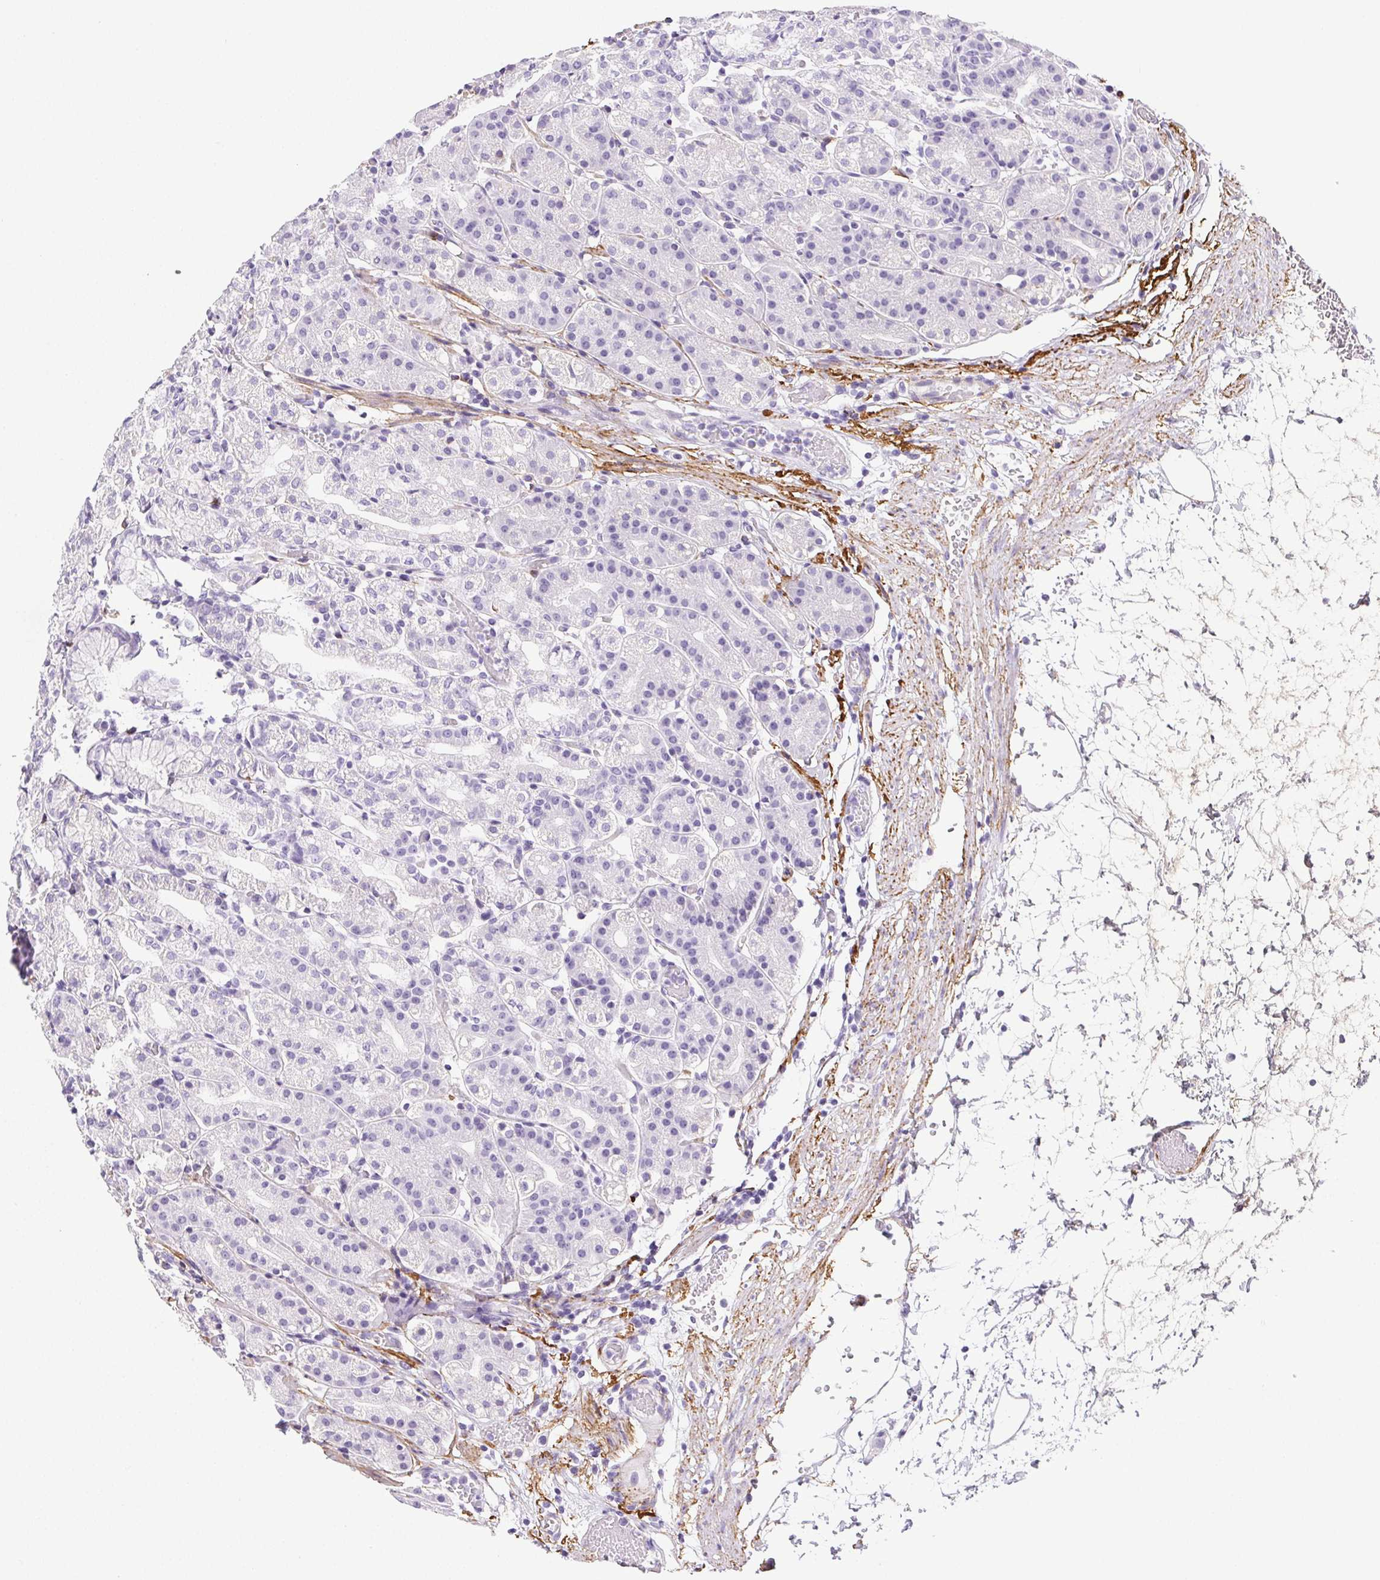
{"staining": {"intensity": "negative", "quantity": "none", "location": "none"}, "tissue": "stomach", "cell_type": "Glandular cells", "image_type": "normal", "snomed": [{"axis": "morphology", "description": "Normal tissue, NOS"}, {"axis": "topography", "description": "Stomach"}], "caption": "Micrograph shows no protein expression in glandular cells of unremarkable stomach. Brightfield microscopy of immunohistochemistry (IHC) stained with DAB (3,3'-diaminobenzidine) (brown) and hematoxylin (blue), captured at high magnification.", "gene": "VTN", "patient": {"sex": "female", "age": 57}}